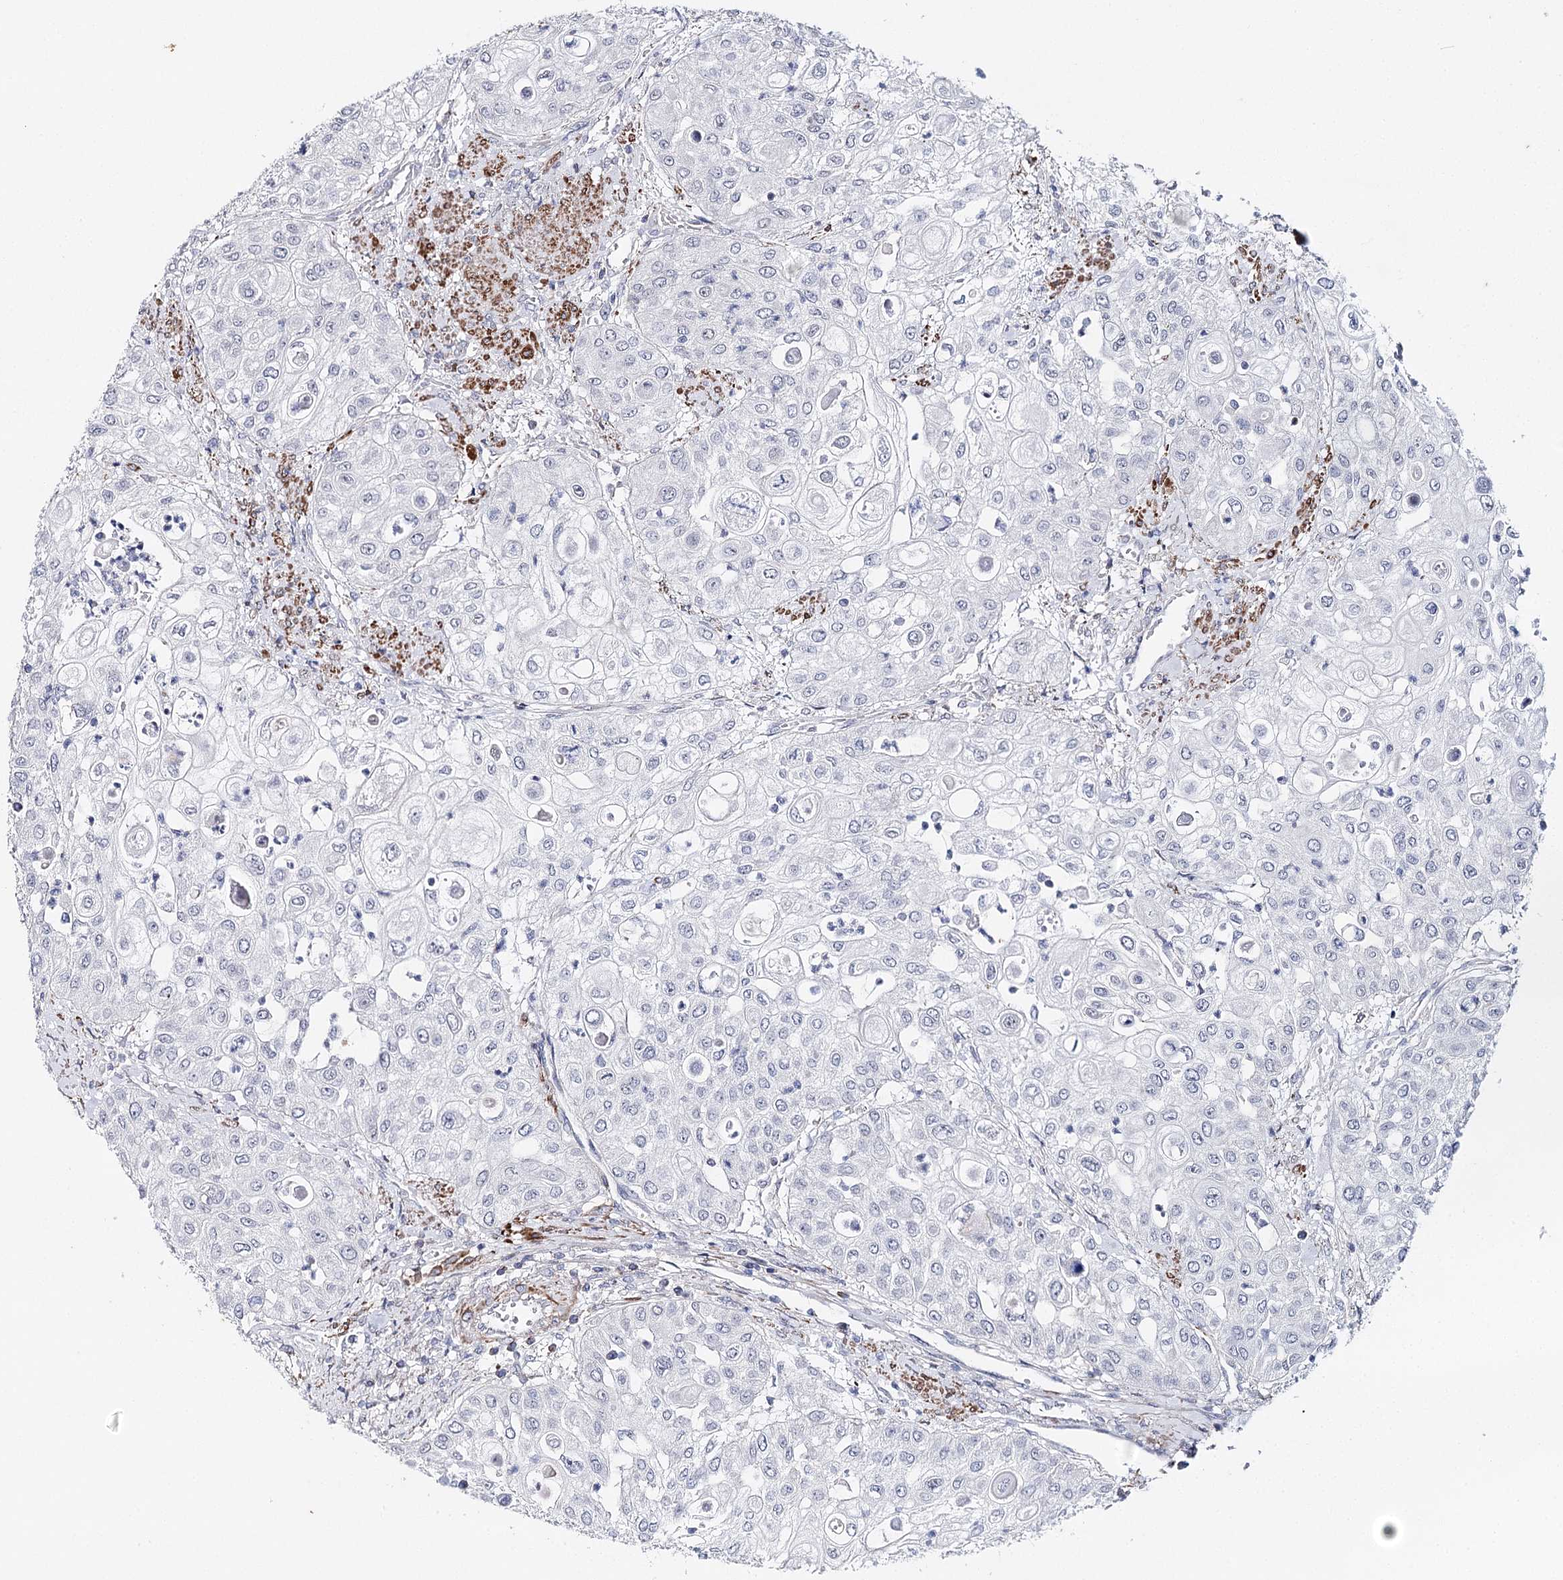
{"staining": {"intensity": "negative", "quantity": "none", "location": "none"}, "tissue": "urothelial cancer", "cell_type": "Tumor cells", "image_type": "cancer", "snomed": [{"axis": "morphology", "description": "Urothelial carcinoma, High grade"}, {"axis": "topography", "description": "Urinary bladder"}], "caption": "The image exhibits no significant expression in tumor cells of urothelial carcinoma (high-grade).", "gene": "AGXT2", "patient": {"sex": "female", "age": 79}}